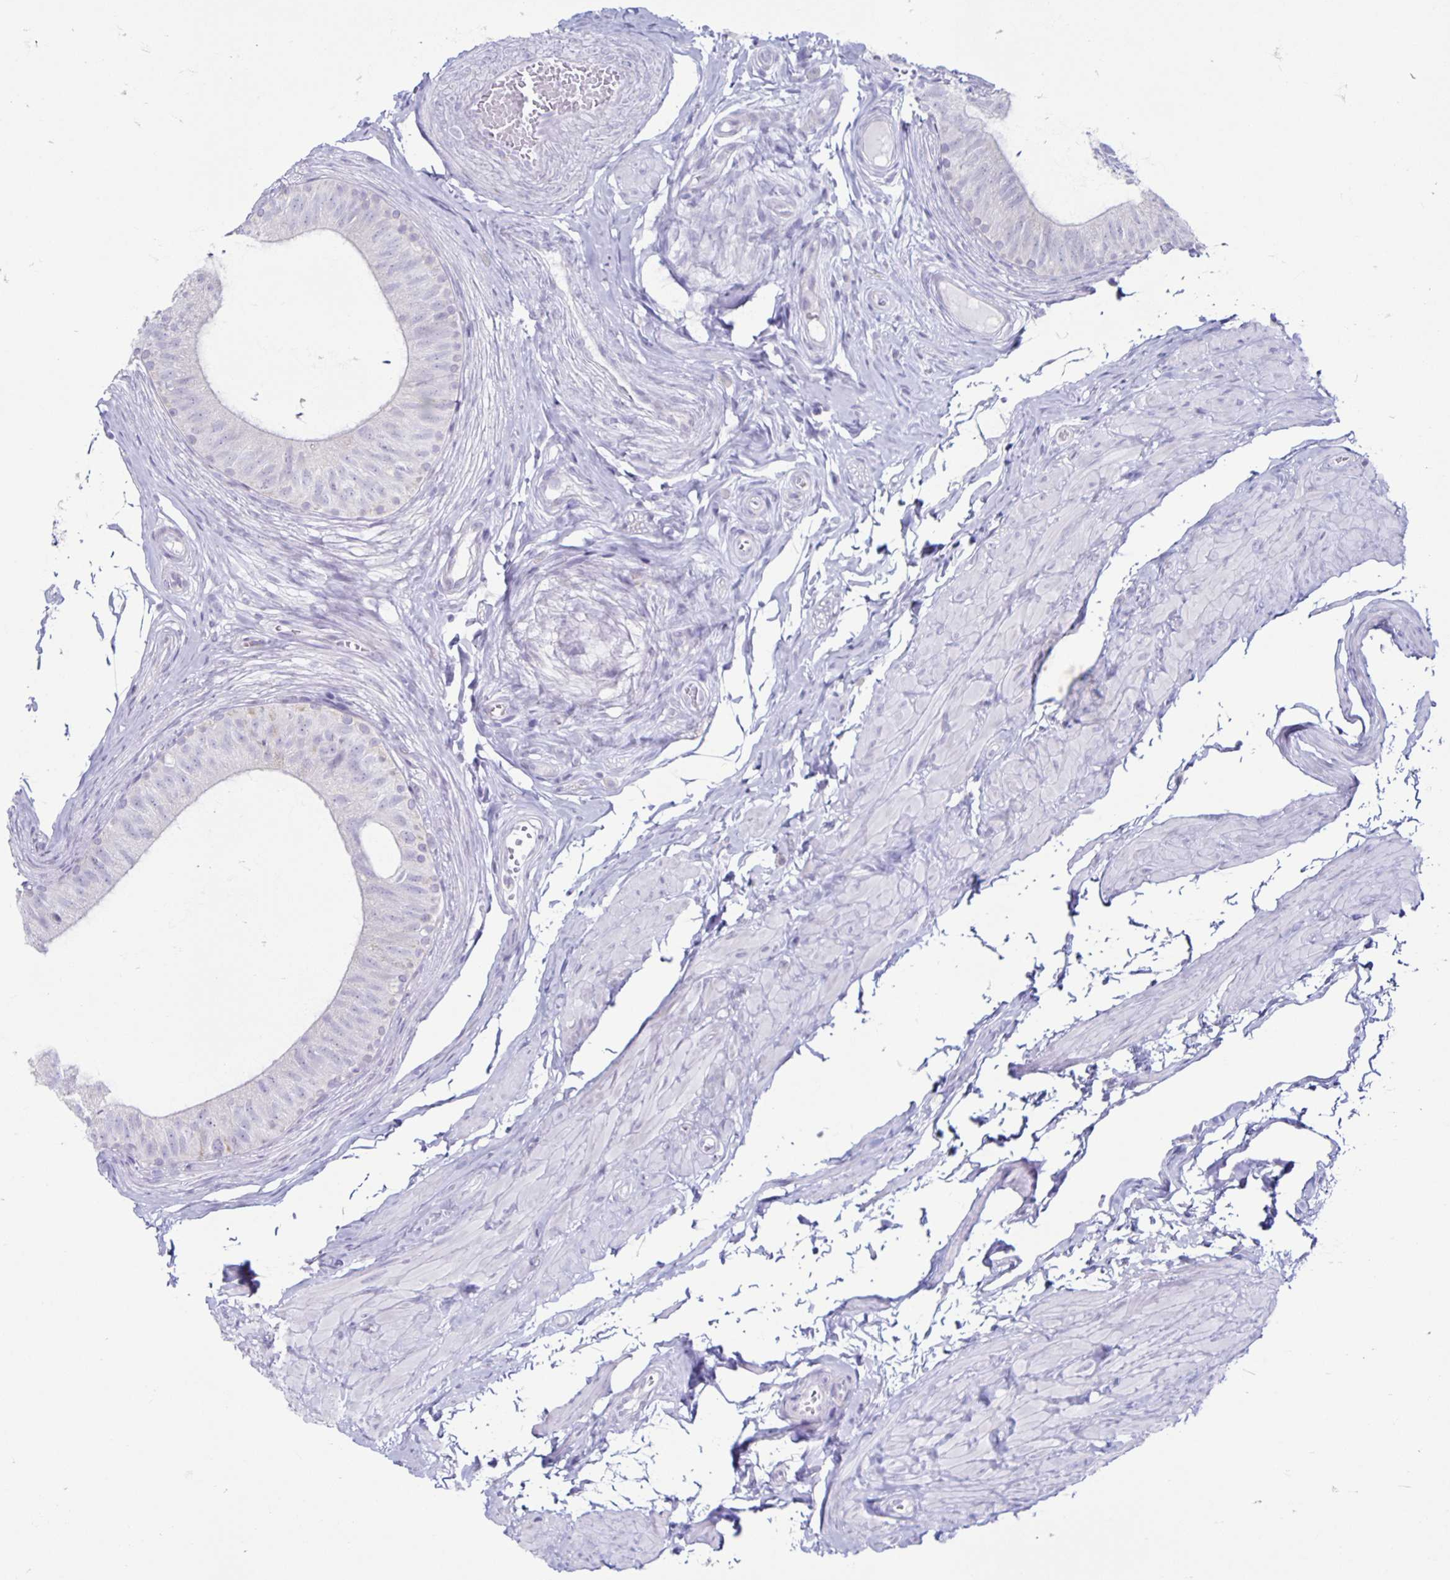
{"staining": {"intensity": "negative", "quantity": "none", "location": "none"}, "tissue": "epididymis", "cell_type": "Glandular cells", "image_type": "normal", "snomed": [{"axis": "morphology", "description": "Normal tissue, NOS"}, {"axis": "topography", "description": "Epididymis, spermatic cord, NOS"}, {"axis": "topography", "description": "Epididymis"}, {"axis": "topography", "description": "Peripheral nerve tissue"}], "caption": "A high-resolution histopathology image shows IHC staining of unremarkable epididymis, which displays no significant positivity in glandular cells. (Brightfield microscopy of DAB IHC at high magnification).", "gene": "CT45A10", "patient": {"sex": "male", "age": 29}}